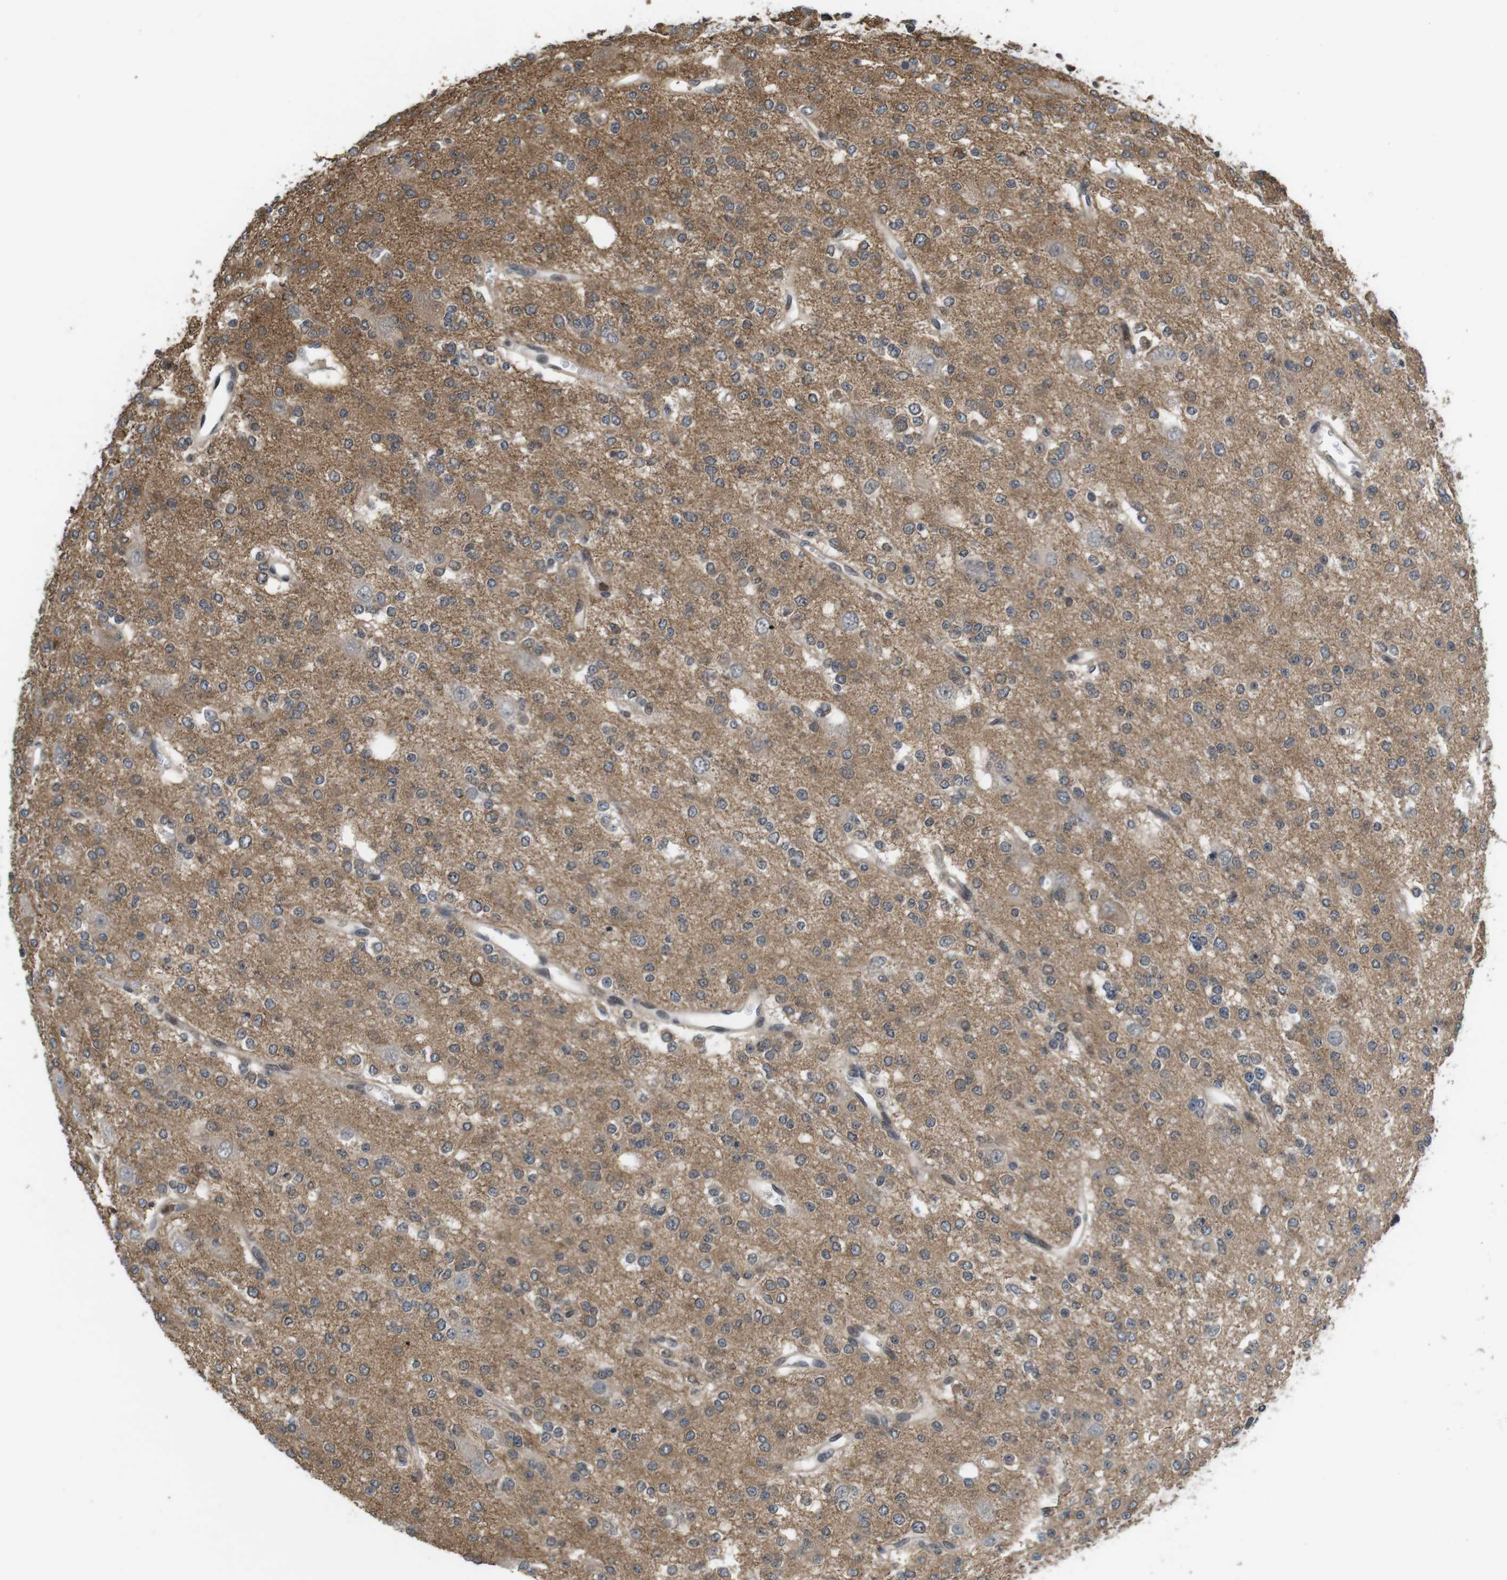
{"staining": {"intensity": "moderate", "quantity": ">75%", "location": "cytoplasmic/membranous"}, "tissue": "glioma", "cell_type": "Tumor cells", "image_type": "cancer", "snomed": [{"axis": "morphology", "description": "Glioma, malignant, Low grade"}, {"axis": "topography", "description": "Brain"}], "caption": "Protein expression analysis of human malignant glioma (low-grade) reveals moderate cytoplasmic/membranous staining in about >75% of tumor cells. The staining is performed using DAB brown chromogen to label protein expression. The nuclei are counter-stained blue using hematoxylin.", "gene": "FADD", "patient": {"sex": "male", "age": 38}}